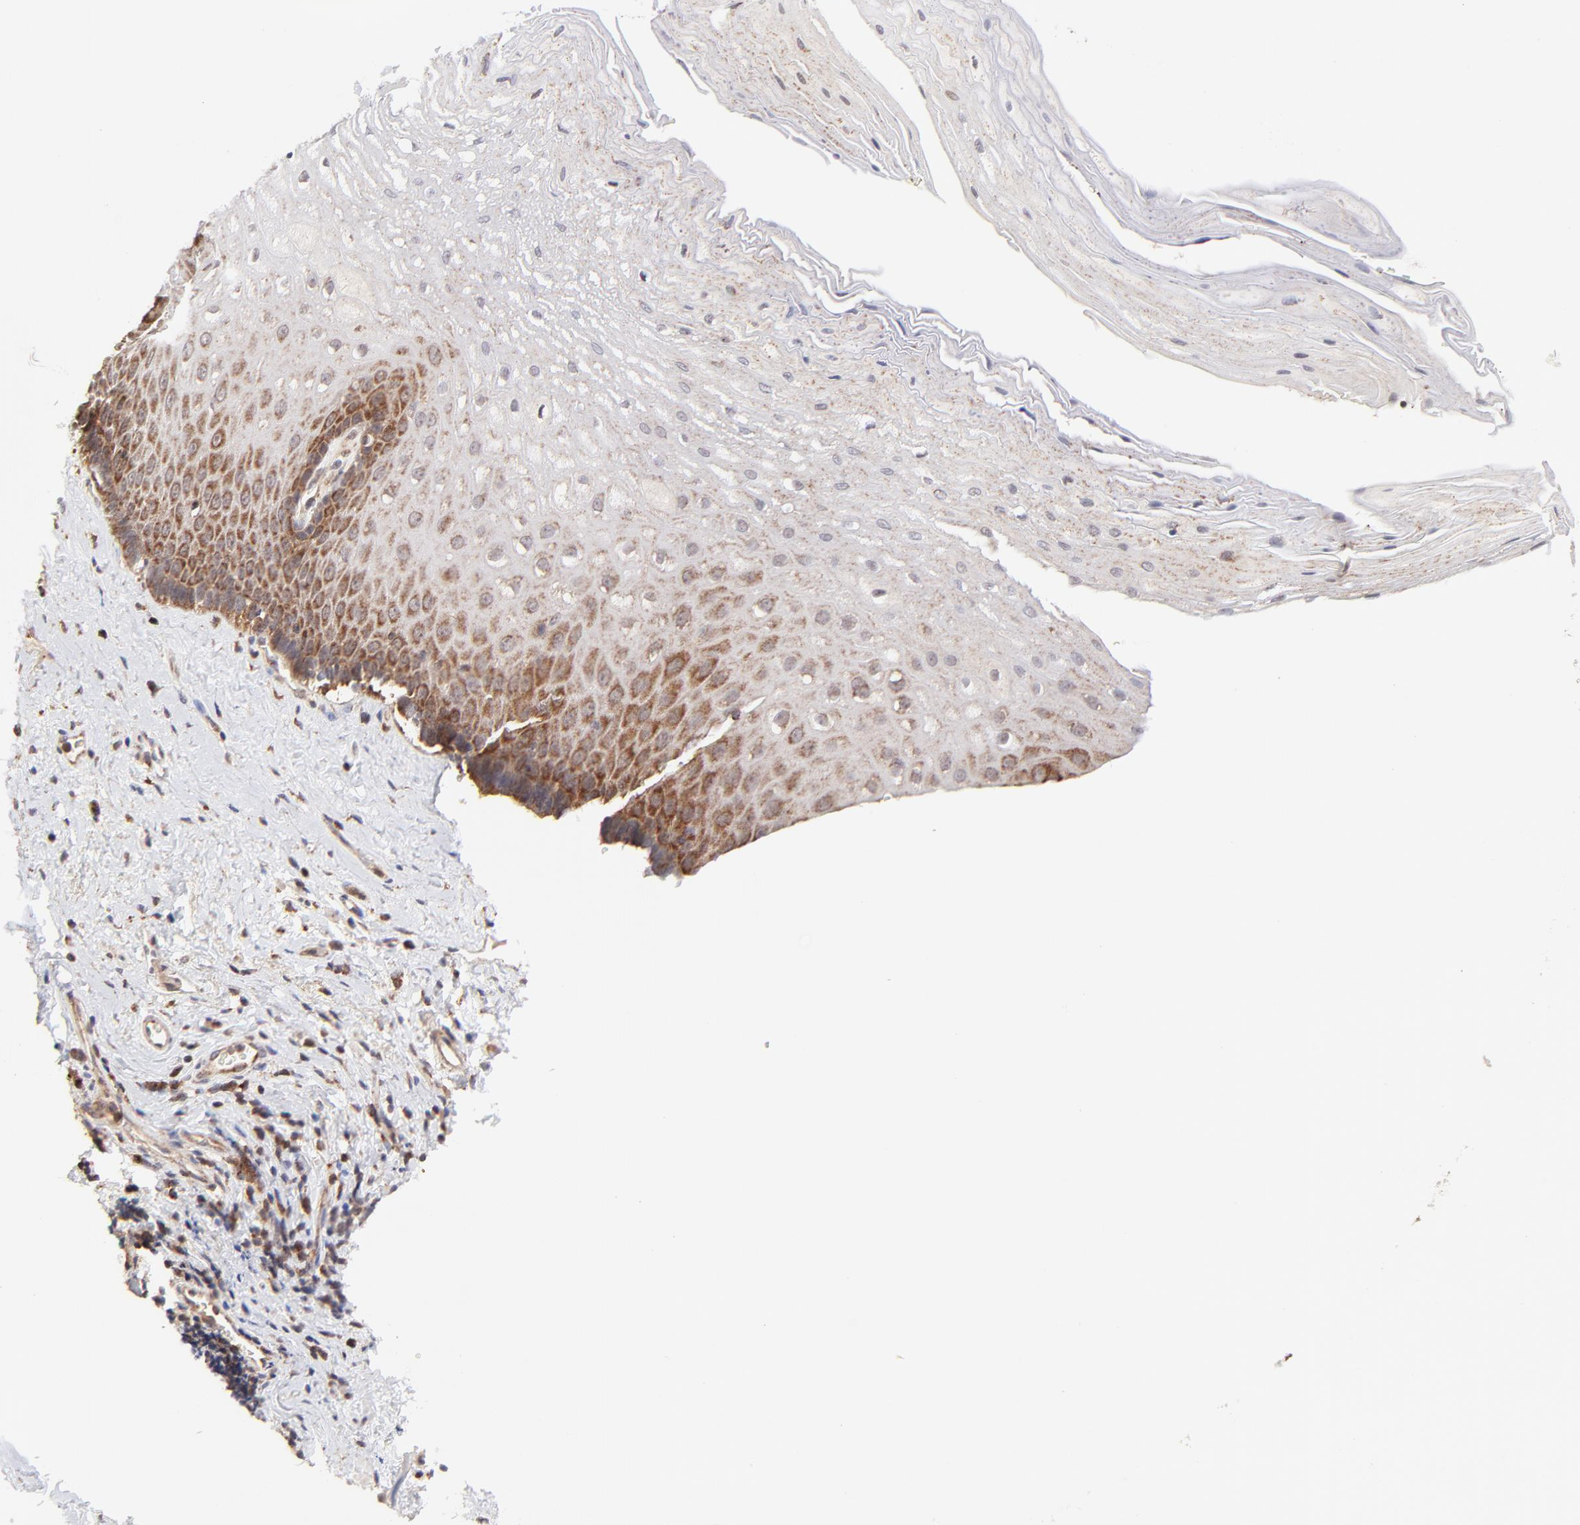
{"staining": {"intensity": "moderate", "quantity": "25%-75%", "location": "cytoplasmic/membranous"}, "tissue": "esophagus", "cell_type": "Squamous epithelial cells", "image_type": "normal", "snomed": [{"axis": "morphology", "description": "Normal tissue, NOS"}, {"axis": "topography", "description": "Esophagus"}], "caption": "A brown stain shows moderate cytoplasmic/membranous staining of a protein in squamous epithelial cells of benign esophagus. (DAB IHC with brightfield microscopy, high magnification).", "gene": "MAP2K7", "patient": {"sex": "male", "age": 62}}